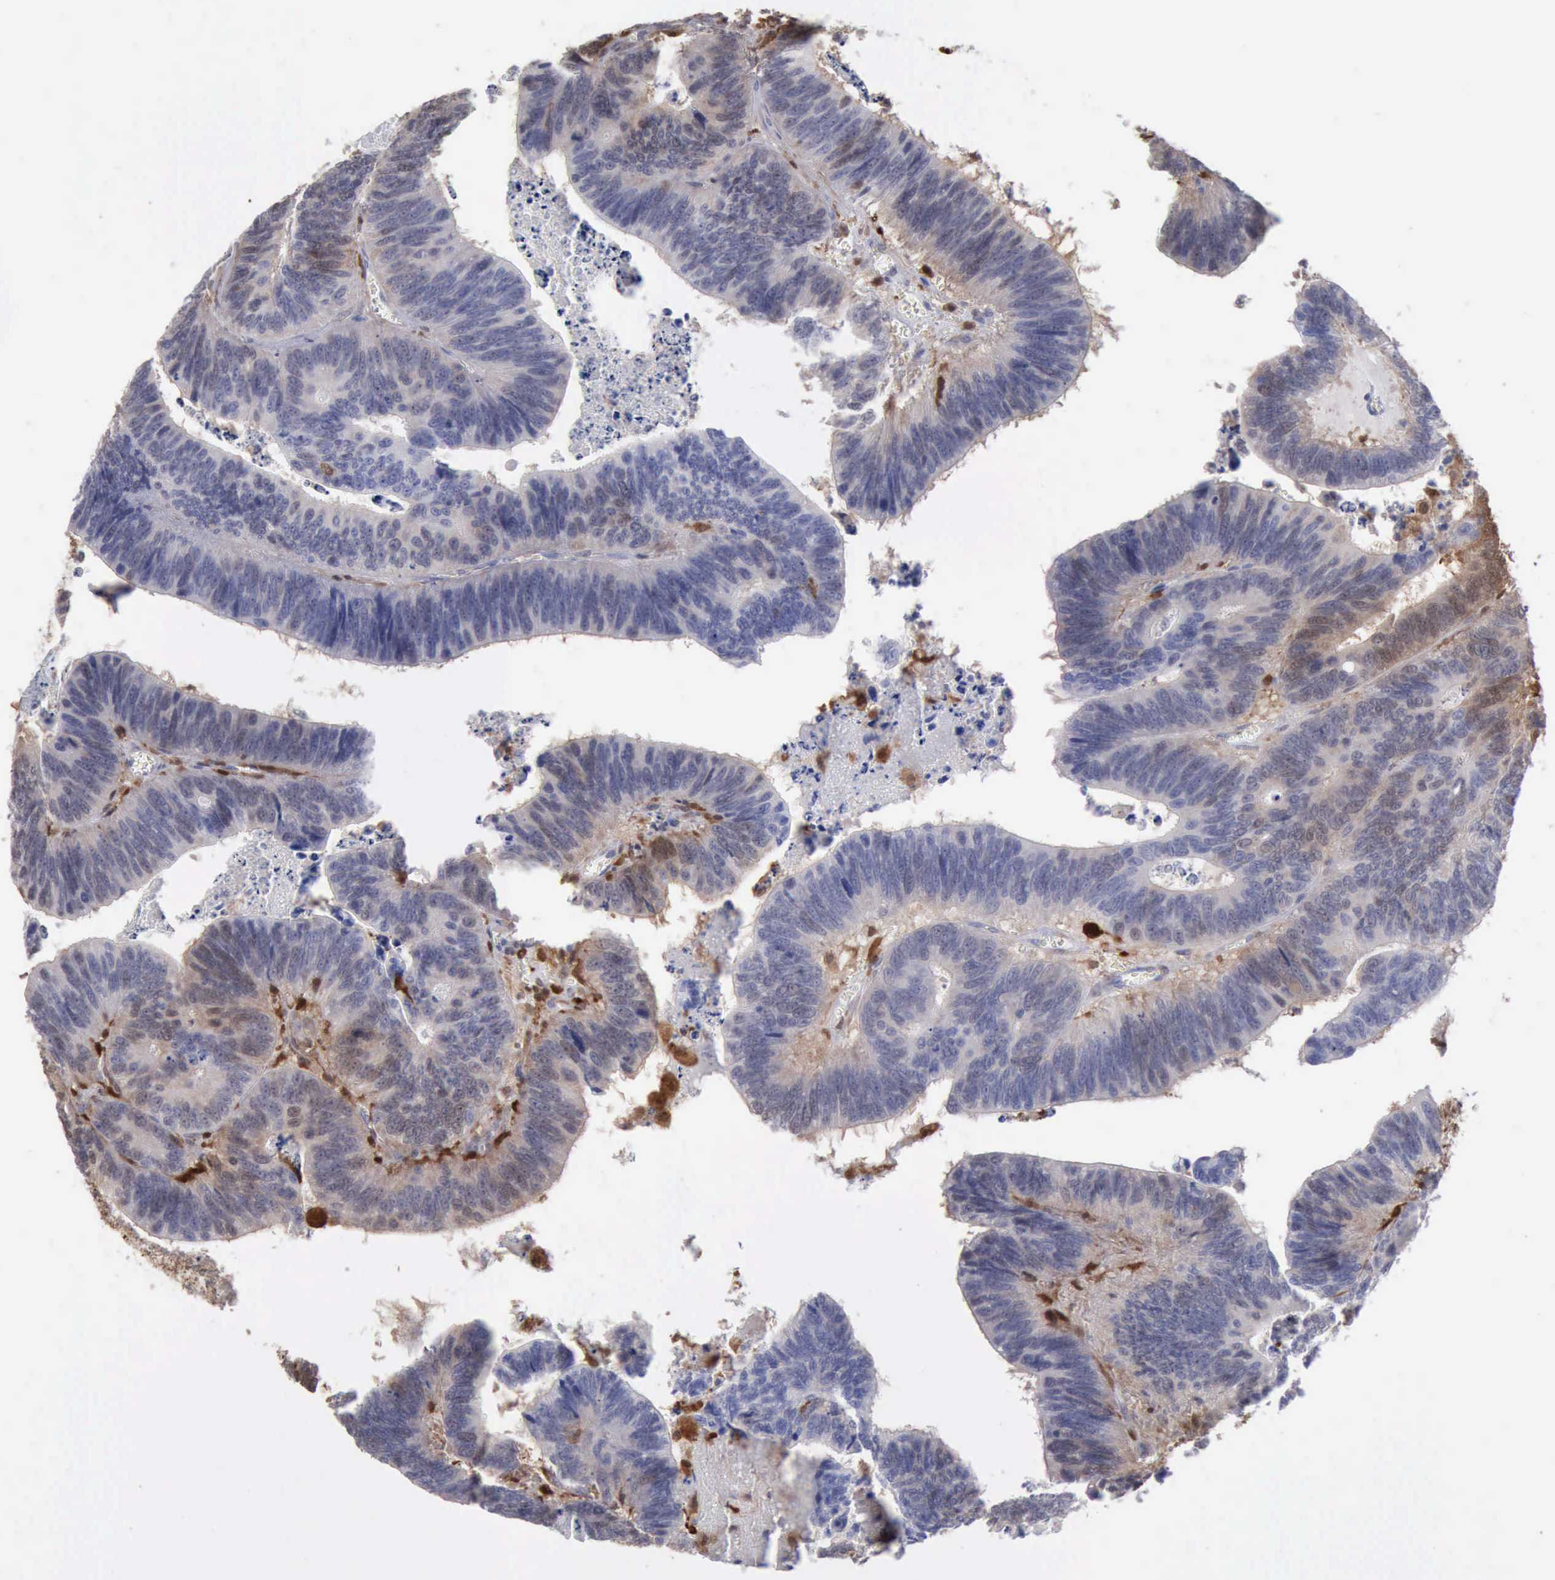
{"staining": {"intensity": "weak", "quantity": "<25%", "location": "cytoplasmic/membranous,nuclear"}, "tissue": "colorectal cancer", "cell_type": "Tumor cells", "image_type": "cancer", "snomed": [{"axis": "morphology", "description": "Adenocarcinoma, NOS"}, {"axis": "topography", "description": "Colon"}], "caption": "The IHC micrograph has no significant expression in tumor cells of colorectal cancer (adenocarcinoma) tissue.", "gene": "STAT1", "patient": {"sex": "male", "age": 72}}